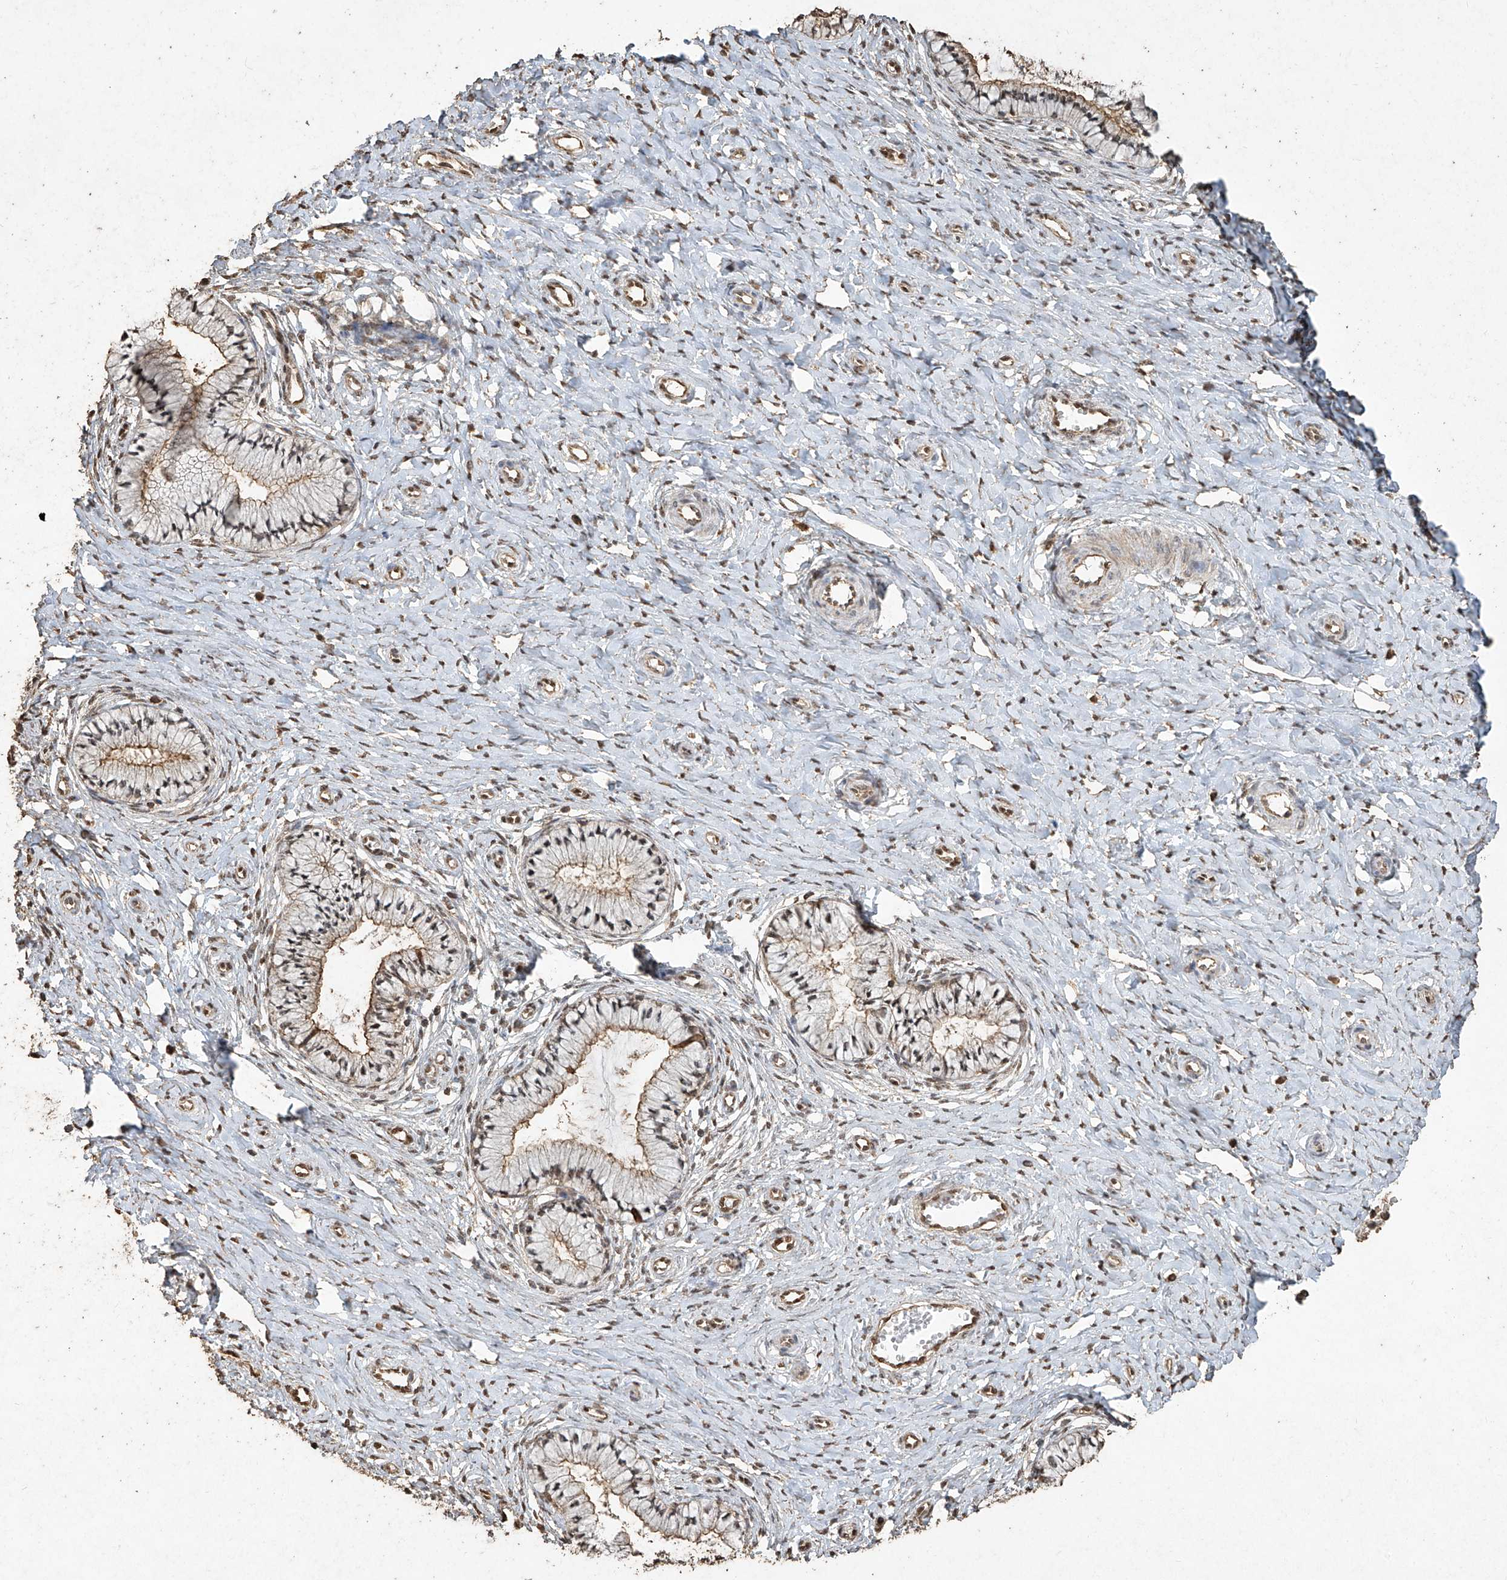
{"staining": {"intensity": "moderate", "quantity": ">75%", "location": "cytoplasmic/membranous"}, "tissue": "cervix", "cell_type": "Glandular cells", "image_type": "normal", "snomed": [{"axis": "morphology", "description": "Normal tissue, NOS"}, {"axis": "topography", "description": "Cervix"}], "caption": "Cervix stained with immunohistochemistry (IHC) demonstrates moderate cytoplasmic/membranous positivity in about >75% of glandular cells.", "gene": "ERBB3", "patient": {"sex": "female", "age": 36}}